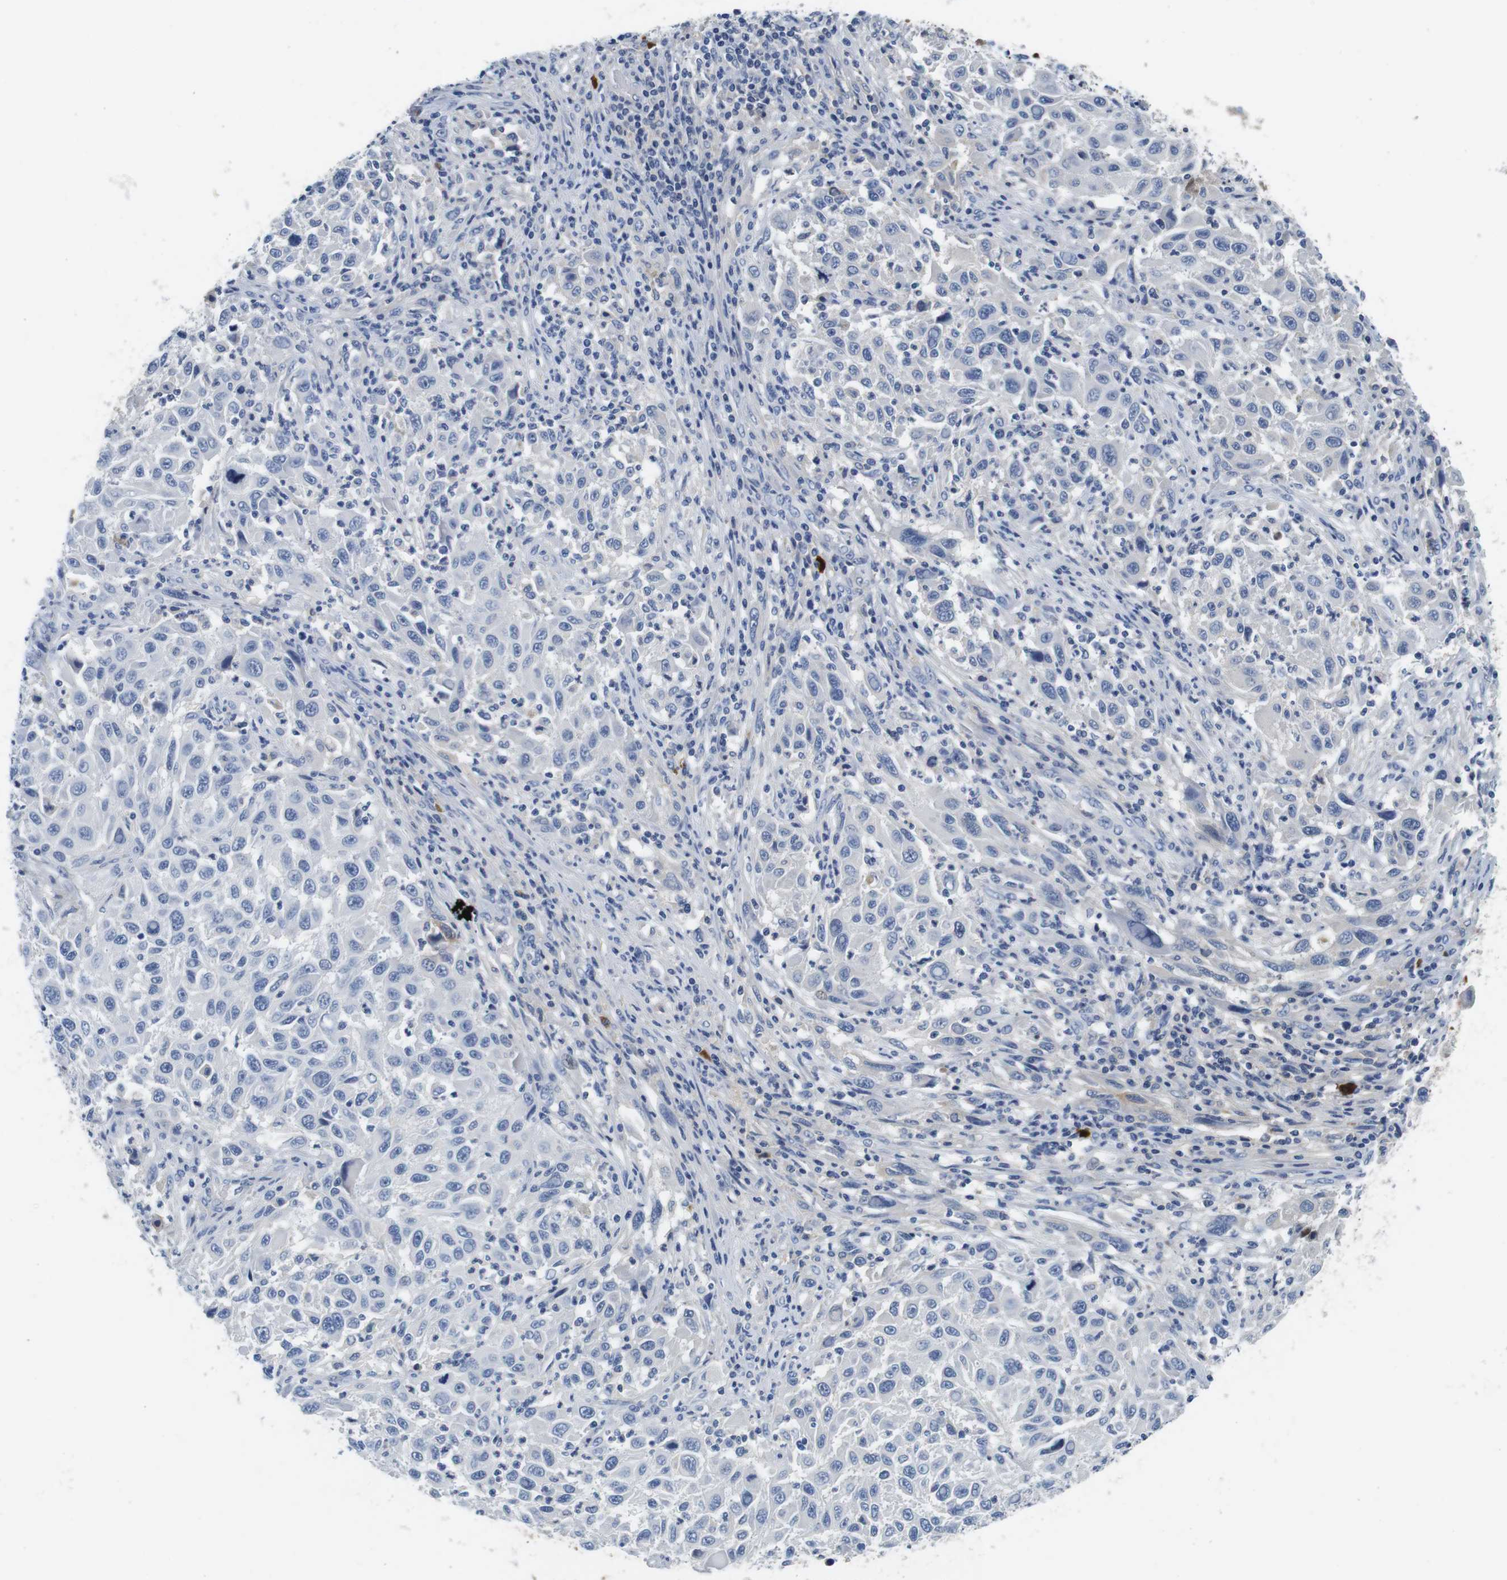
{"staining": {"intensity": "negative", "quantity": "none", "location": "none"}, "tissue": "melanoma", "cell_type": "Tumor cells", "image_type": "cancer", "snomed": [{"axis": "morphology", "description": "Malignant melanoma, Metastatic site"}, {"axis": "topography", "description": "Lymph node"}], "caption": "This micrograph is of malignant melanoma (metastatic site) stained with IHC to label a protein in brown with the nuclei are counter-stained blue. There is no staining in tumor cells. (DAB IHC with hematoxylin counter stain).", "gene": "IGKC", "patient": {"sex": "male", "age": 61}}